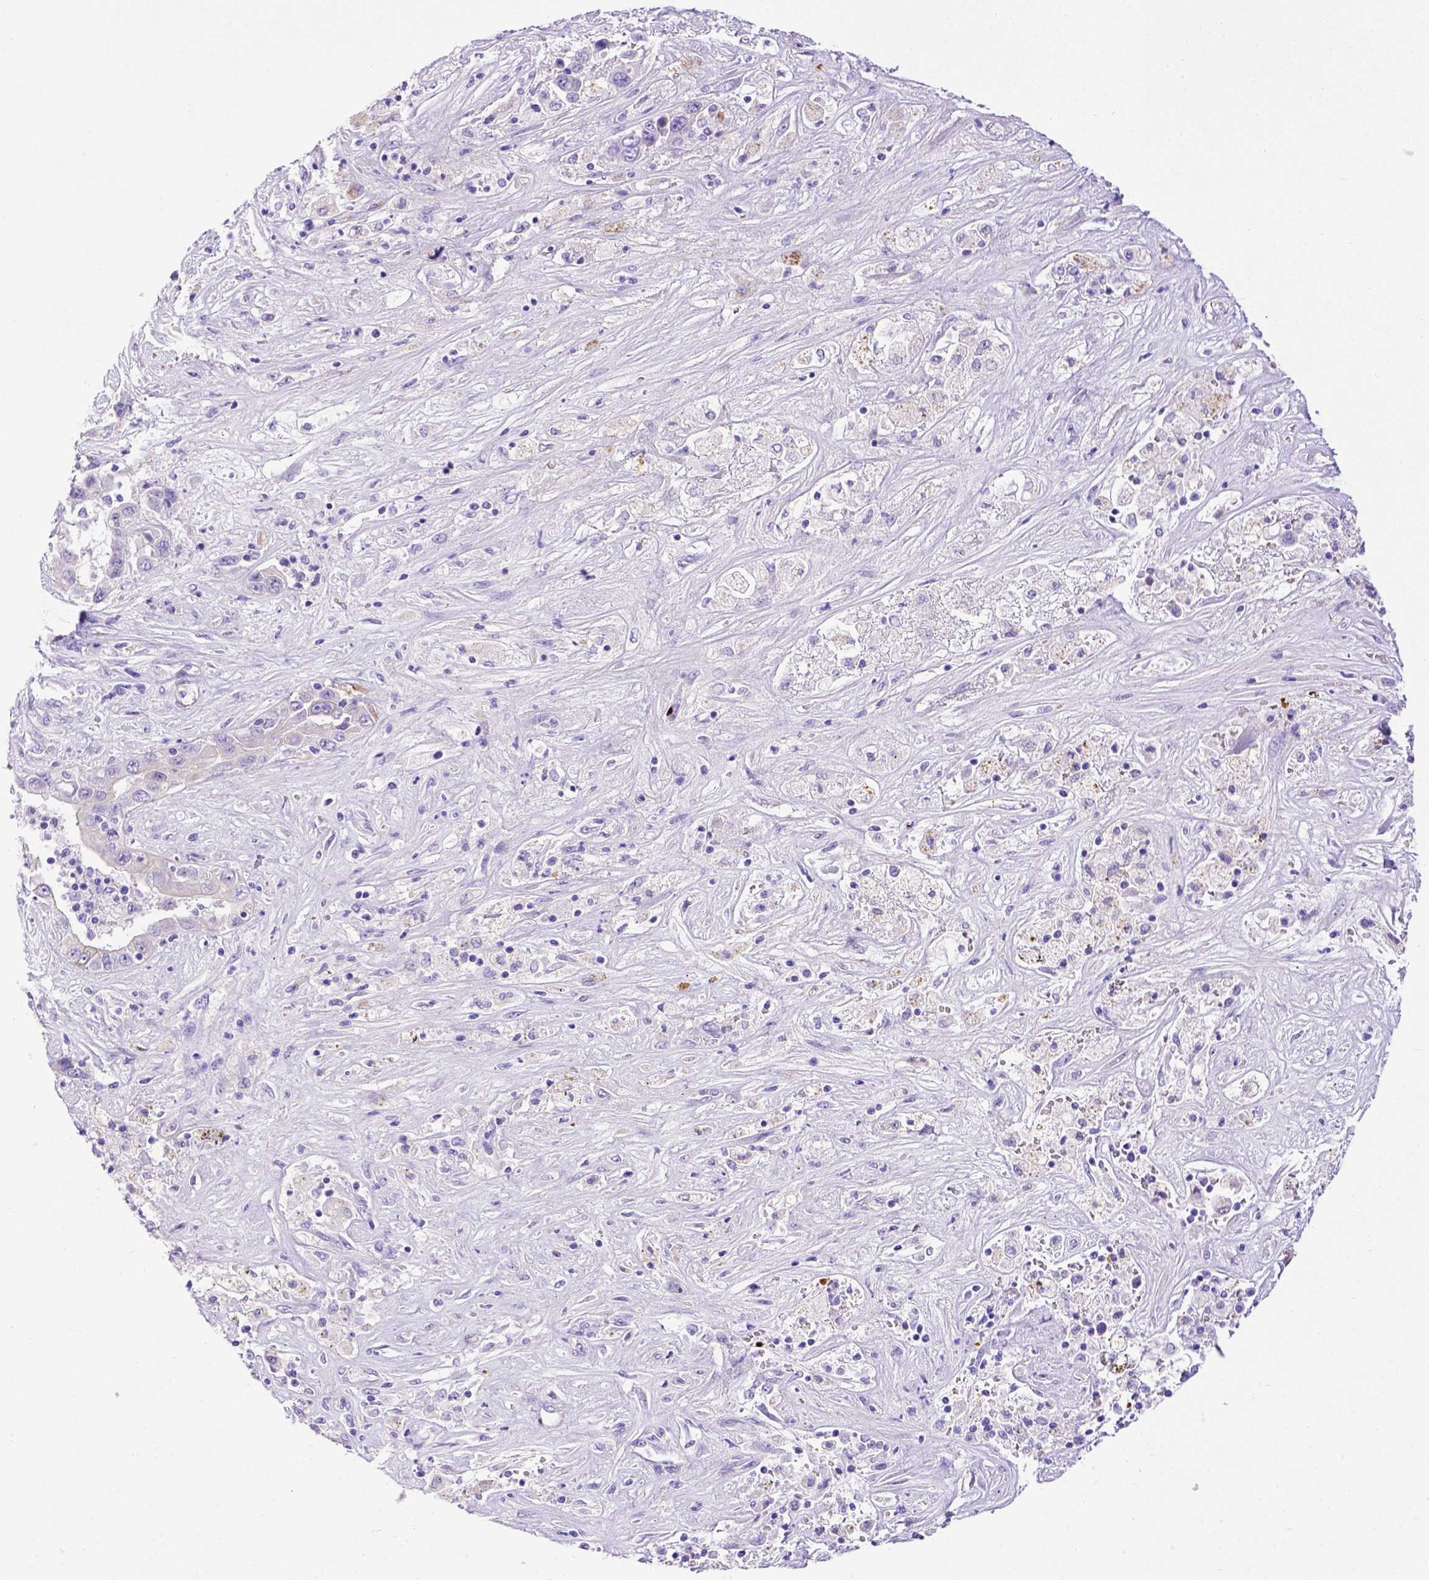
{"staining": {"intensity": "negative", "quantity": "none", "location": "none"}, "tissue": "liver cancer", "cell_type": "Tumor cells", "image_type": "cancer", "snomed": [{"axis": "morphology", "description": "Cholangiocarcinoma"}, {"axis": "topography", "description": "Liver"}], "caption": "Immunohistochemistry (IHC) histopathology image of human cholangiocarcinoma (liver) stained for a protein (brown), which demonstrates no positivity in tumor cells.", "gene": "LRRC18", "patient": {"sex": "female", "age": 52}}